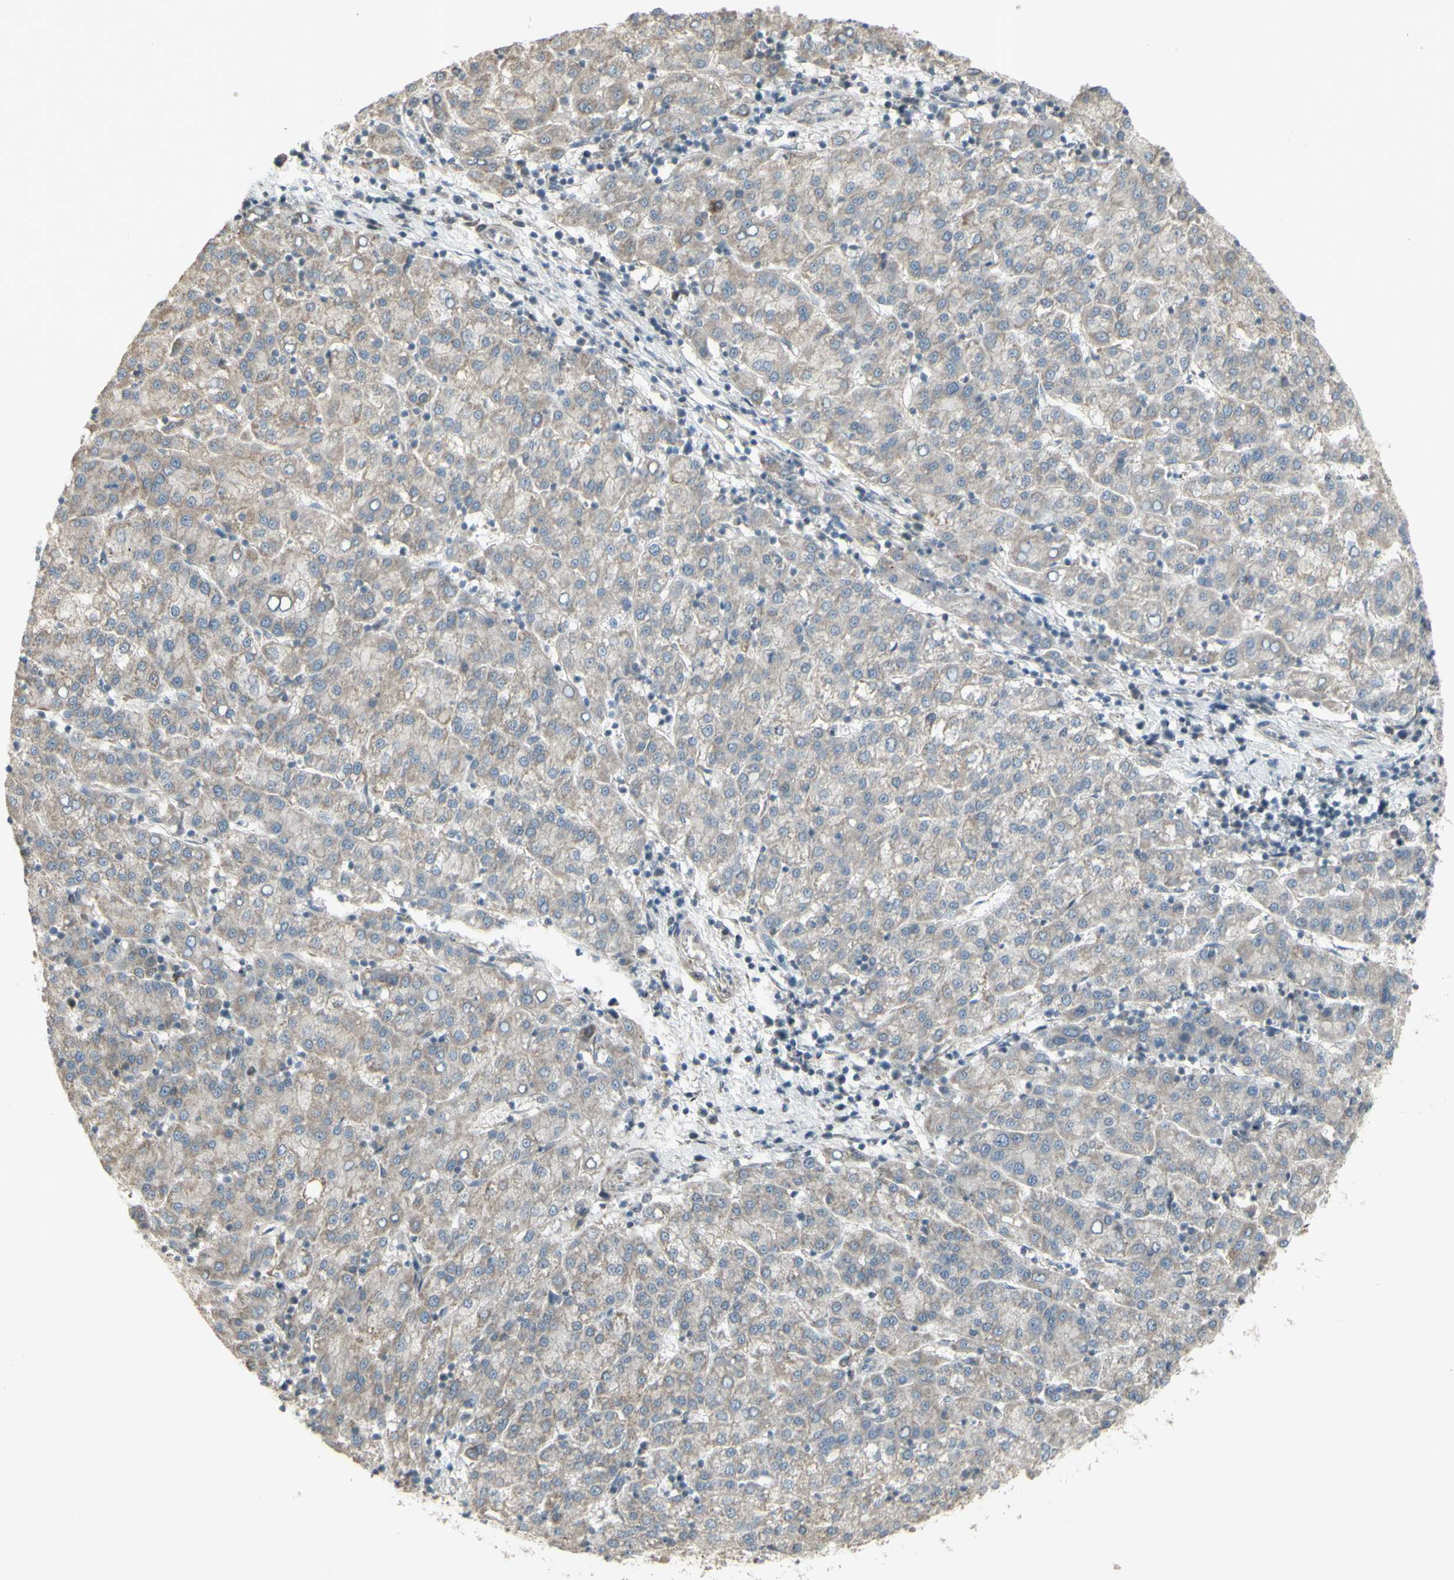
{"staining": {"intensity": "weak", "quantity": ">75%", "location": "cytoplasmic/membranous"}, "tissue": "liver cancer", "cell_type": "Tumor cells", "image_type": "cancer", "snomed": [{"axis": "morphology", "description": "Carcinoma, Hepatocellular, NOS"}, {"axis": "topography", "description": "Liver"}], "caption": "Tumor cells exhibit low levels of weak cytoplasmic/membranous expression in approximately >75% of cells in human liver cancer (hepatocellular carcinoma).", "gene": "GRAMD1B", "patient": {"sex": "female", "age": 58}}